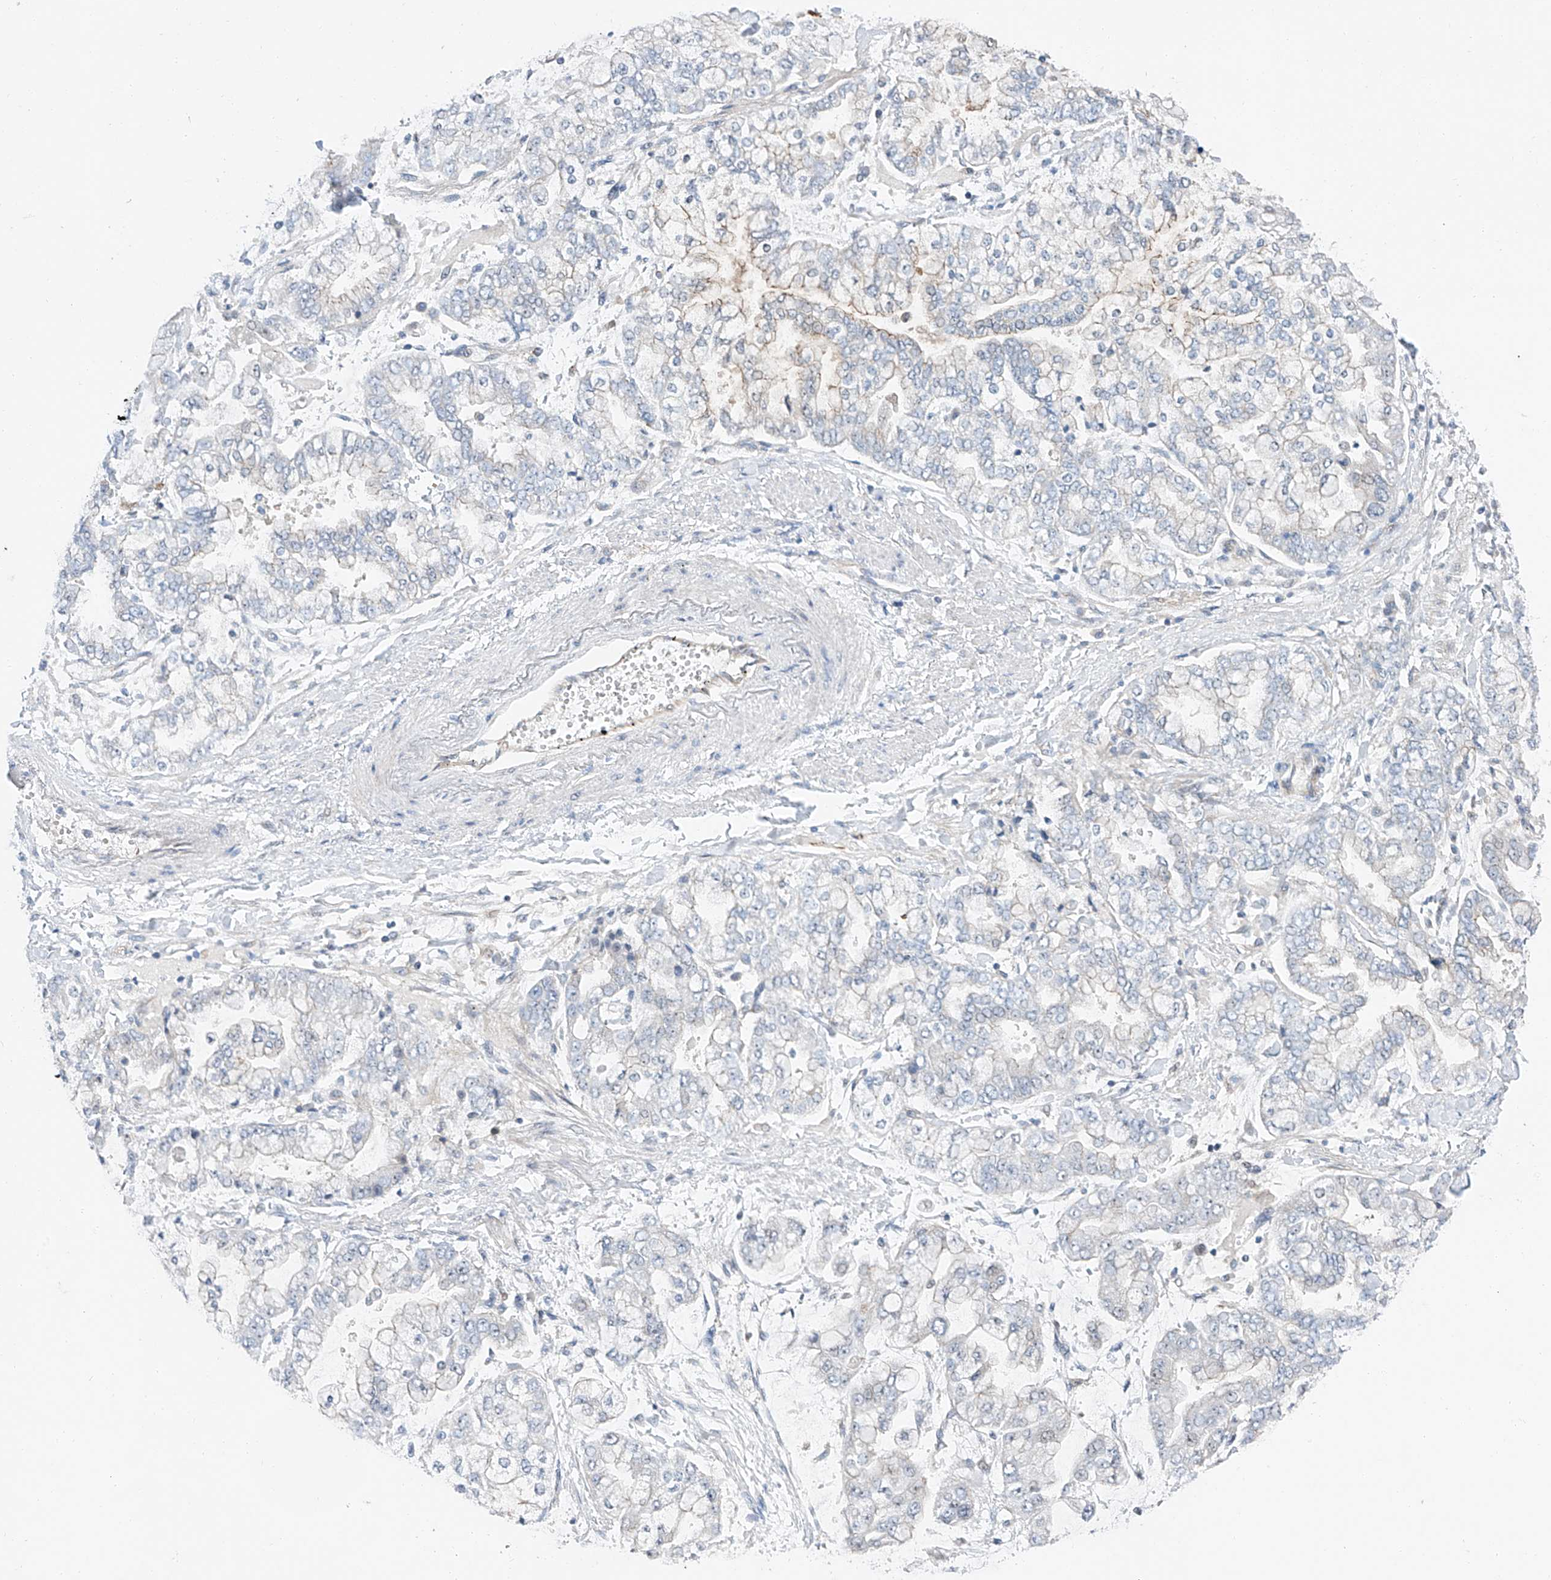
{"staining": {"intensity": "negative", "quantity": "none", "location": "none"}, "tissue": "stomach cancer", "cell_type": "Tumor cells", "image_type": "cancer", "snomed": [{"axis": "morphology", "description": "Normal tissue, NOS"}, {"axis": "morphology", "description": "Adenocarcinoma, NOS"}, {"axis": "topography", "description": "Stomach, upper"}, {"axis": "topography", "description": "Stomach"}], "caption": "The image reveals no significant expression in tumor cells of stomach cancer. The staining was performed using DAB (3,3'-diaminobenzidine) to visualize the protein expression in brown, while the nuclei were stained in blue with hematoxylin (Magnification: 20x).", "gene": "CLDND1", "patient": {"sex": "male", "age": 76}}